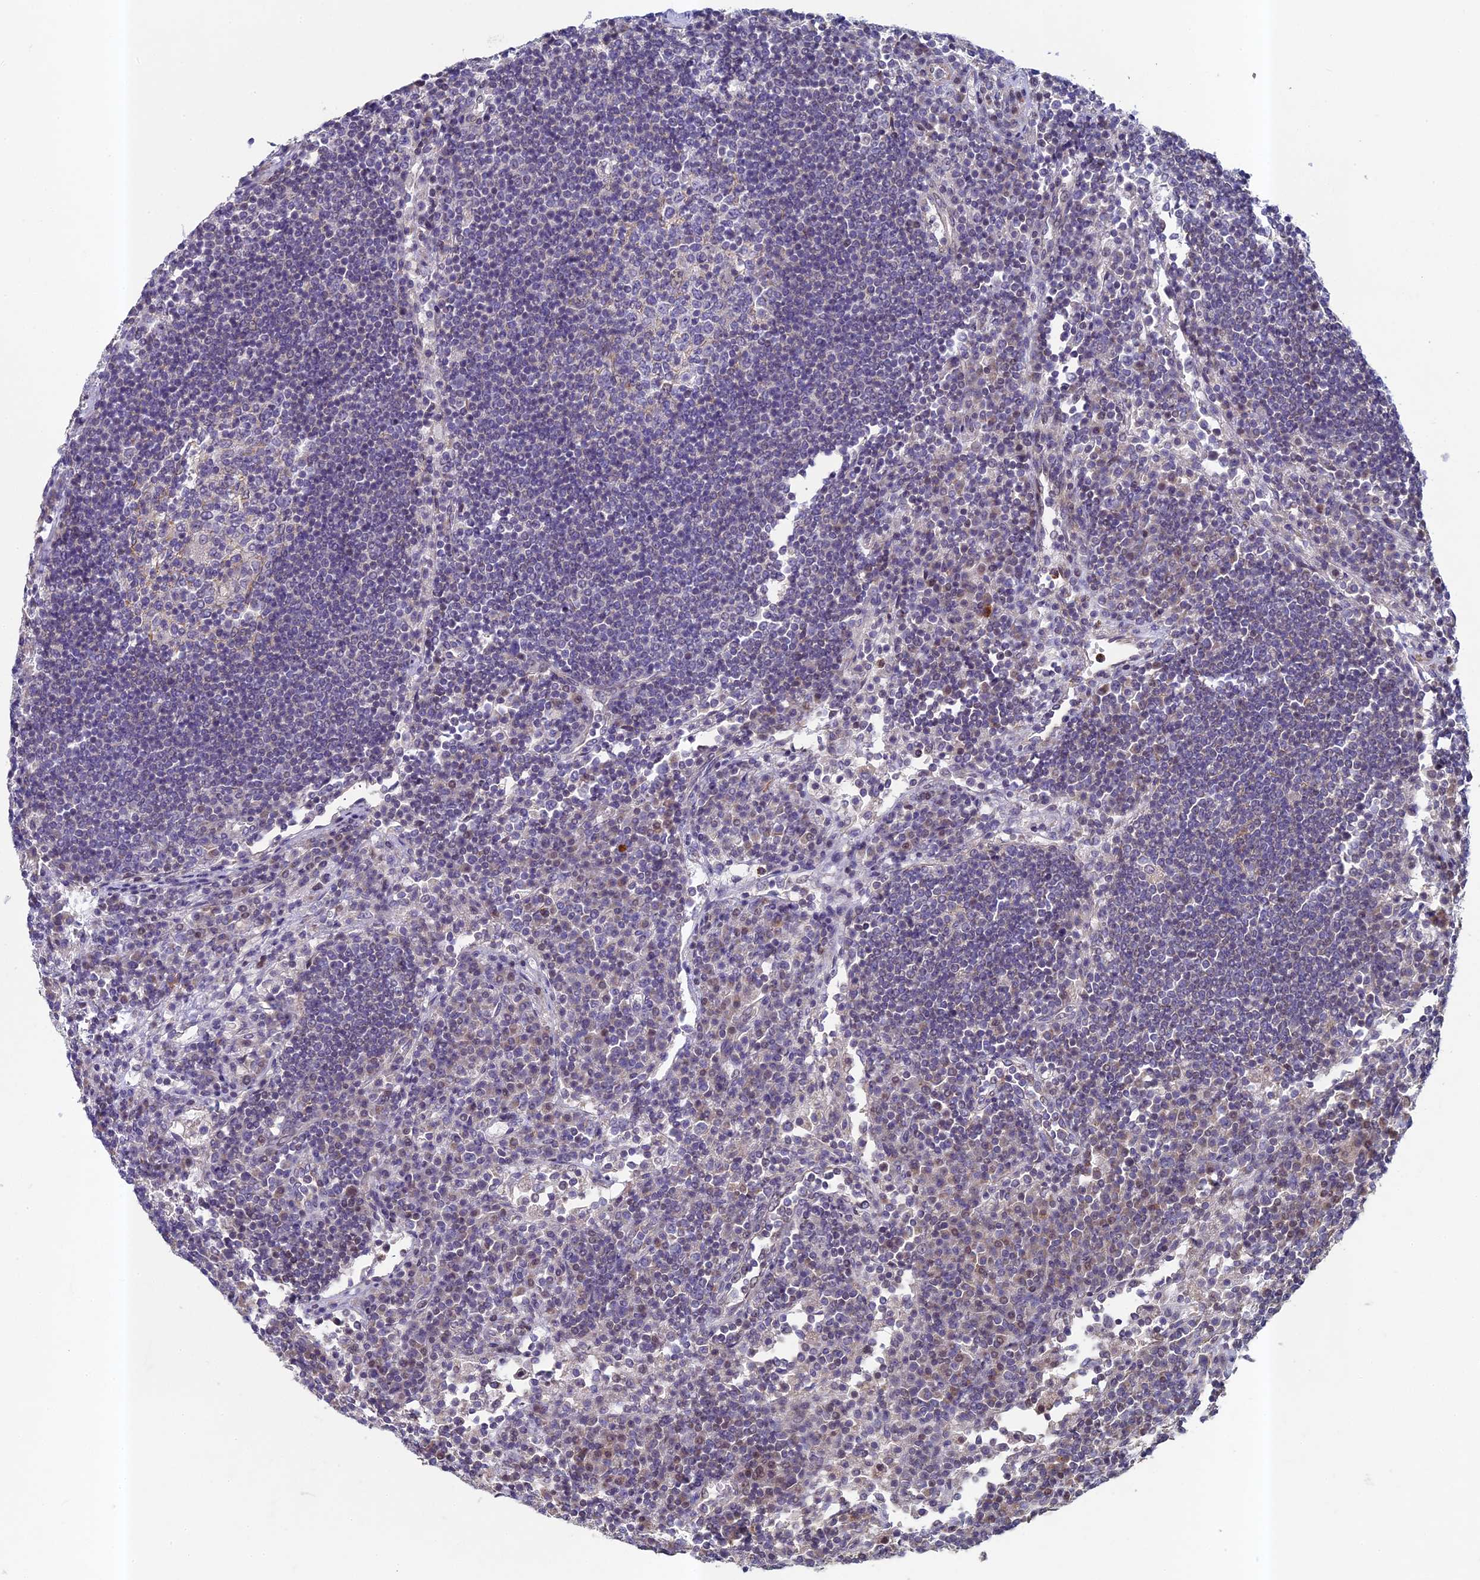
{"staining": {"intensity": "weak", "quantity": "<25%", "location": "cytoplasmic/membranous"}, "tissue": "lymph node", "cell_type": "Germinal center cells", "image_type": "normal", "snomed": [{"axis": "morphology", "description": "Normal tissue, NOS"}, {"axis": "topography", "description": "Lymph node"}], "caption": "Germinal center cells show no significant expression in normal lymph node.", "gene": "DIXDC1", "patient": {"sex": "female", "age": 53}}